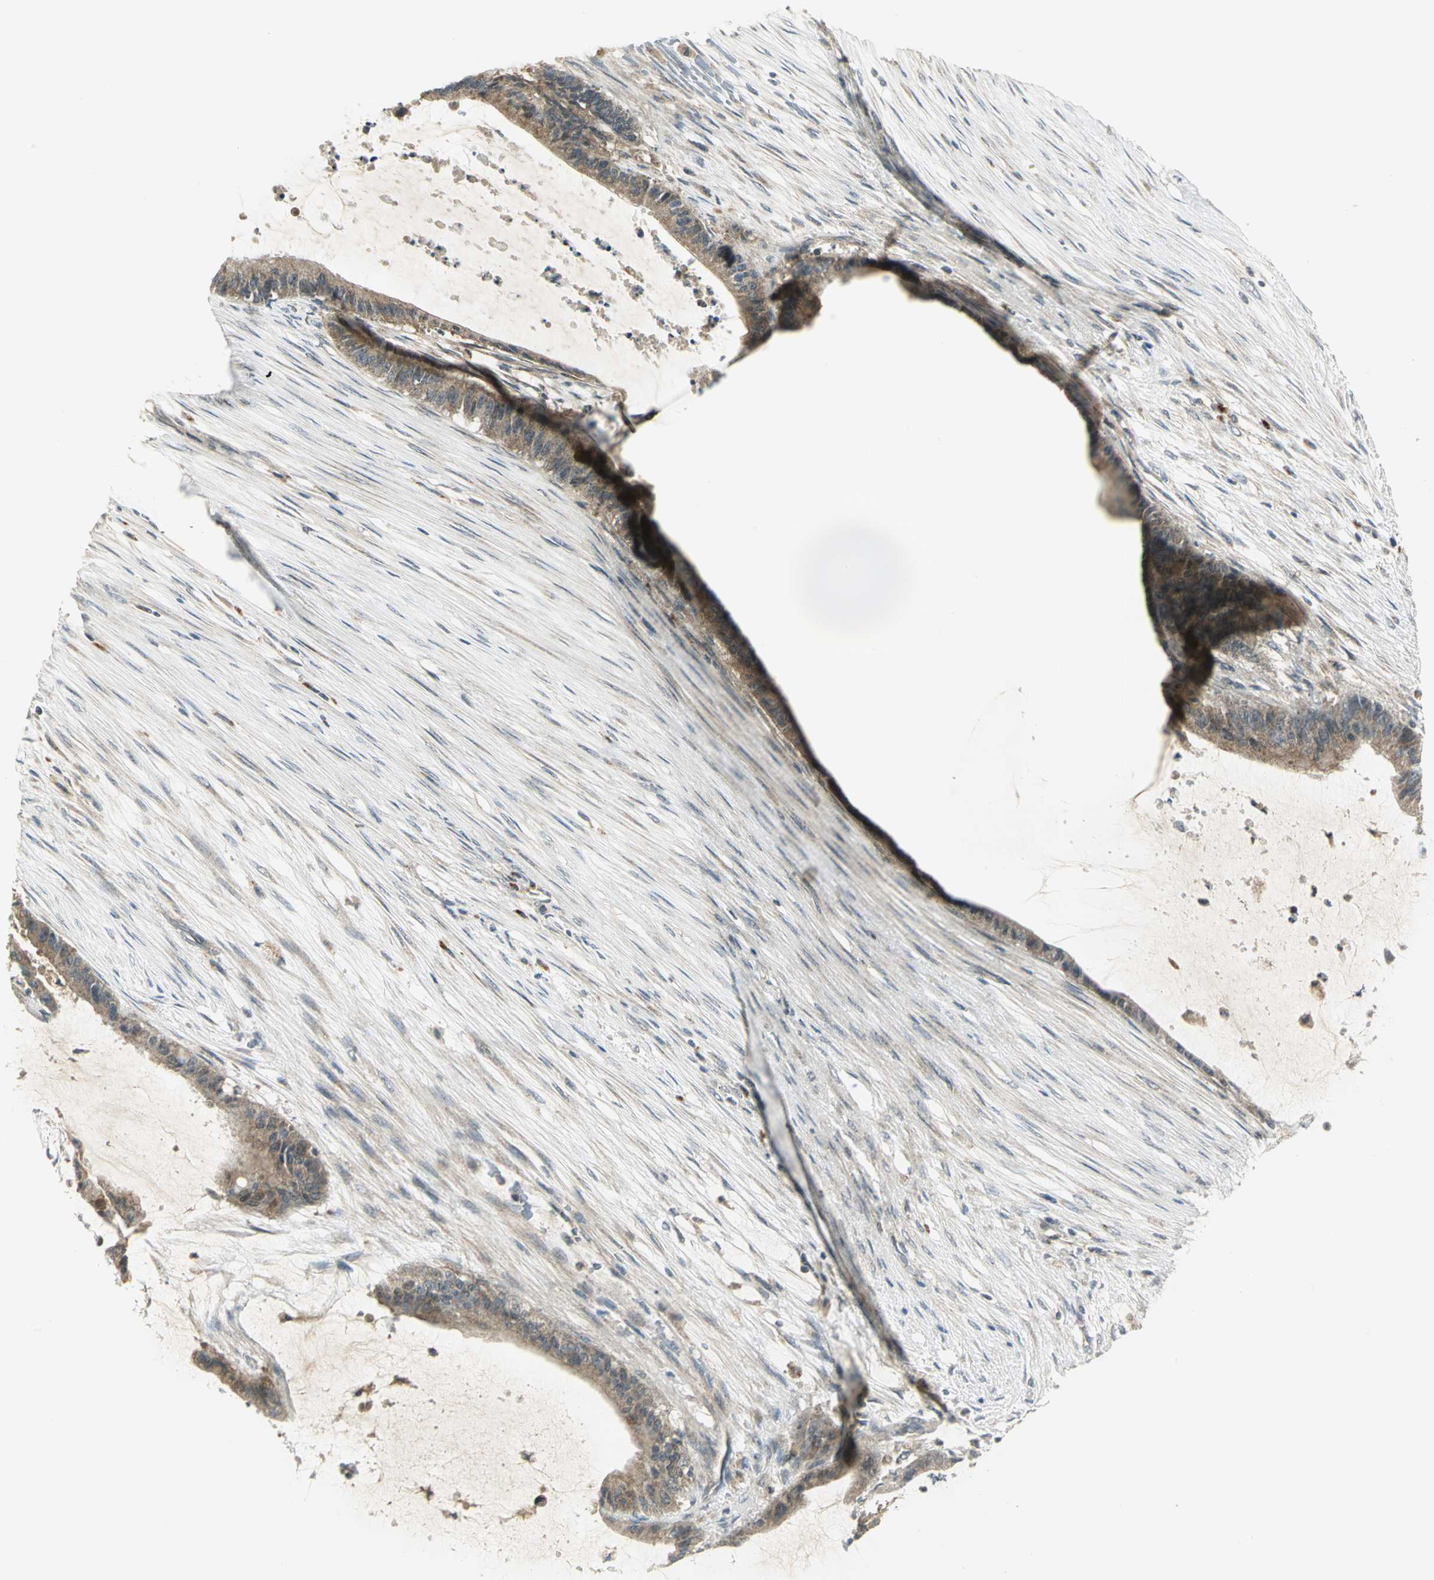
{"staining": {"intensity": "moderate", "quantity": ">75%", "location": "cytoplasmic/membranous"}, "tissue": "liver cancer", "cell_type": "Tumor cells", "image_type": "cancer", "snomed": [{"axis": "morphology", "description": "Cholangiocarcinoma"}, {"axis": "topography", "description": "Liver"}], "caption": "Liver cholangiocarcinoma stained for a protein shows moderate cytoplasmic/membranous positivity in tumor cells. Nuclei are stained in blue.", "gene": "MAPK8IP3", "patient": {"sex": "female", "age": 73}}